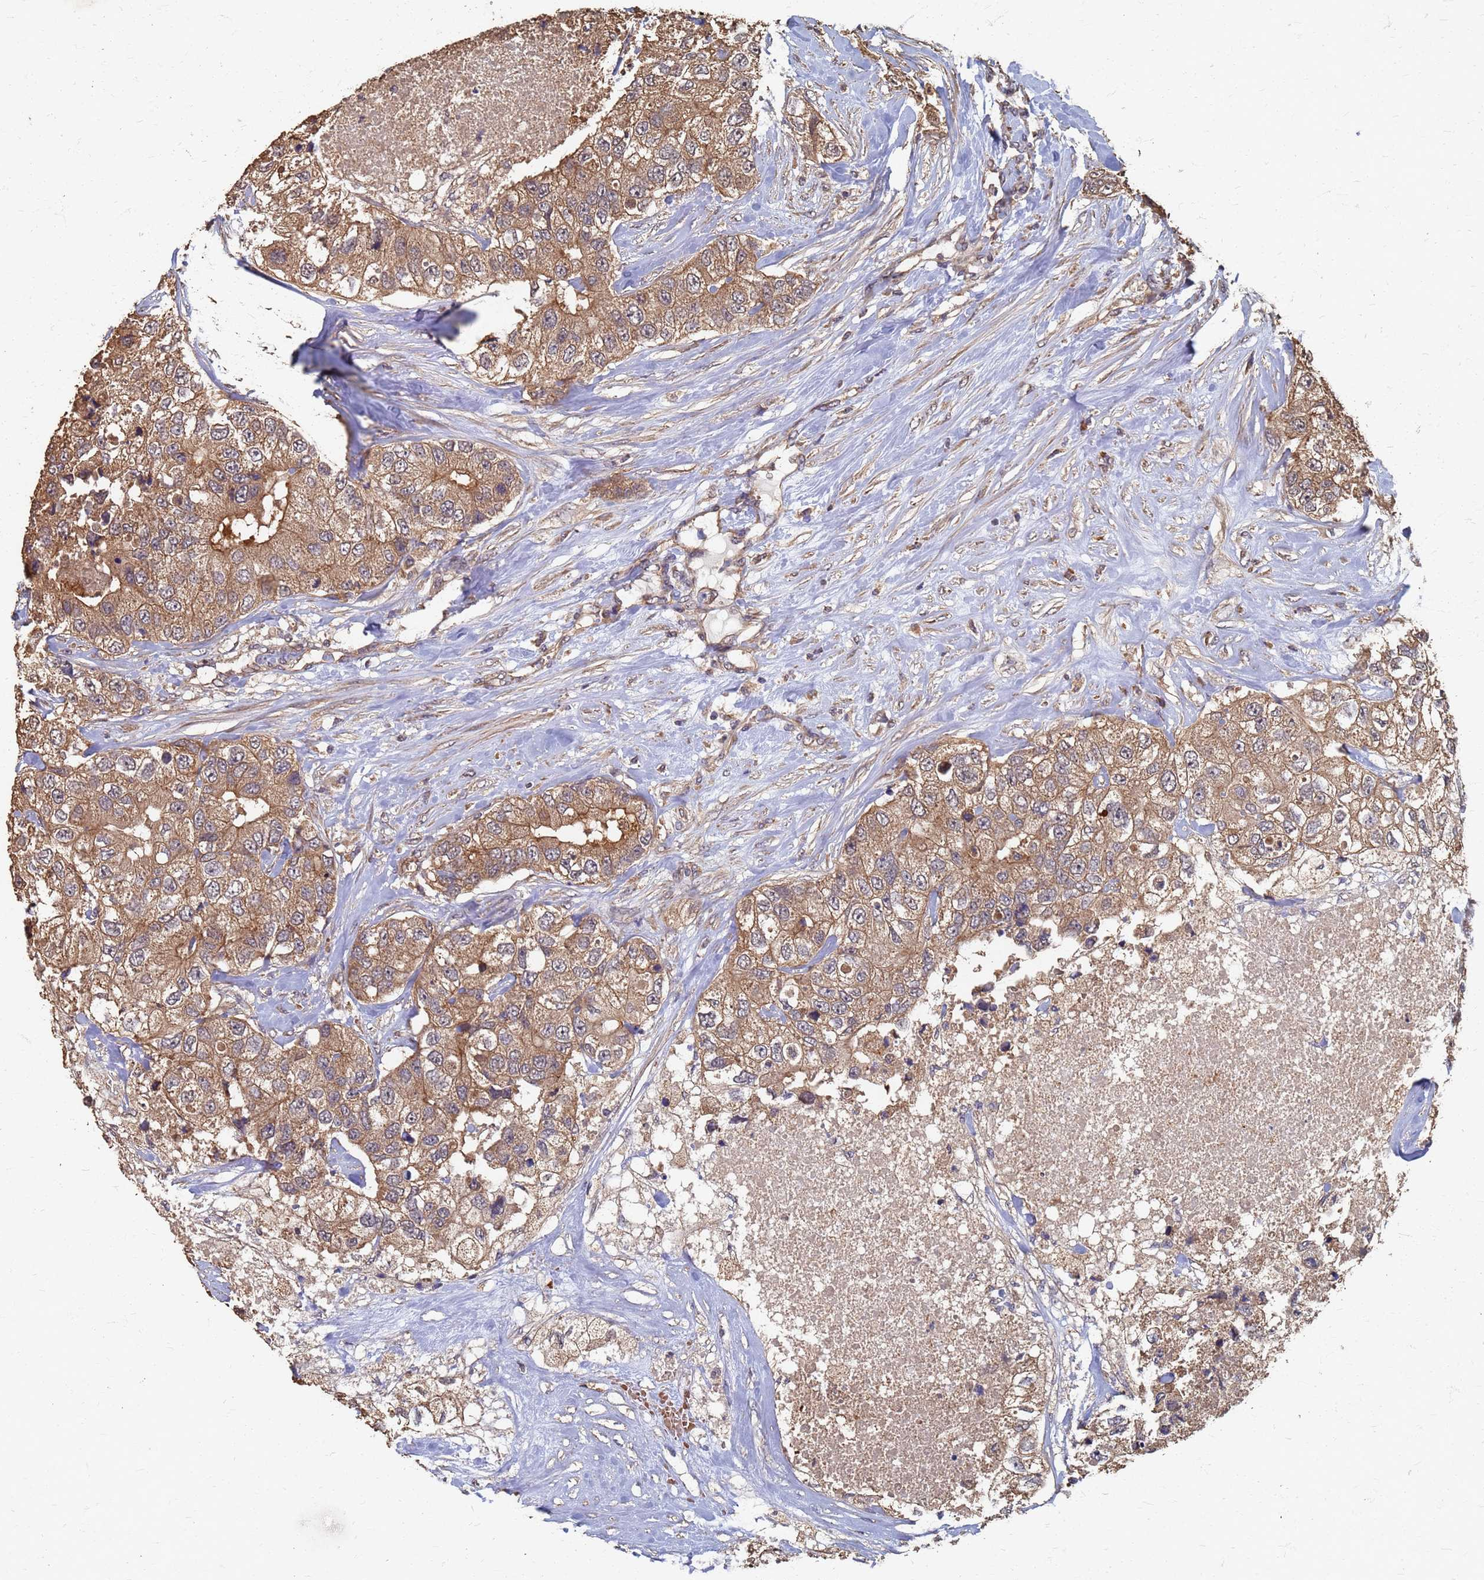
{"staining": {"intensity": "moderate", "quantity": ">75%", "location": "cytoplasmic/membranous"}, "tissue": "breast cancer", "cell_type": "Tumor cells", "image_type": "cancer", "snomed": [{"axis": "morphology", "description": "Duct carcinoma"}, {"axis": "topography", "description": "Breast"}], "caption": "Immunohistochemistry of human breast cancer (intraductal carcinoma) displays medium levels of moderate cytoplasmic/membranous staining in approximately >75% of tumor cells.", "gene": "DPH5", "patient": {"sex": "female", "age": 62}}